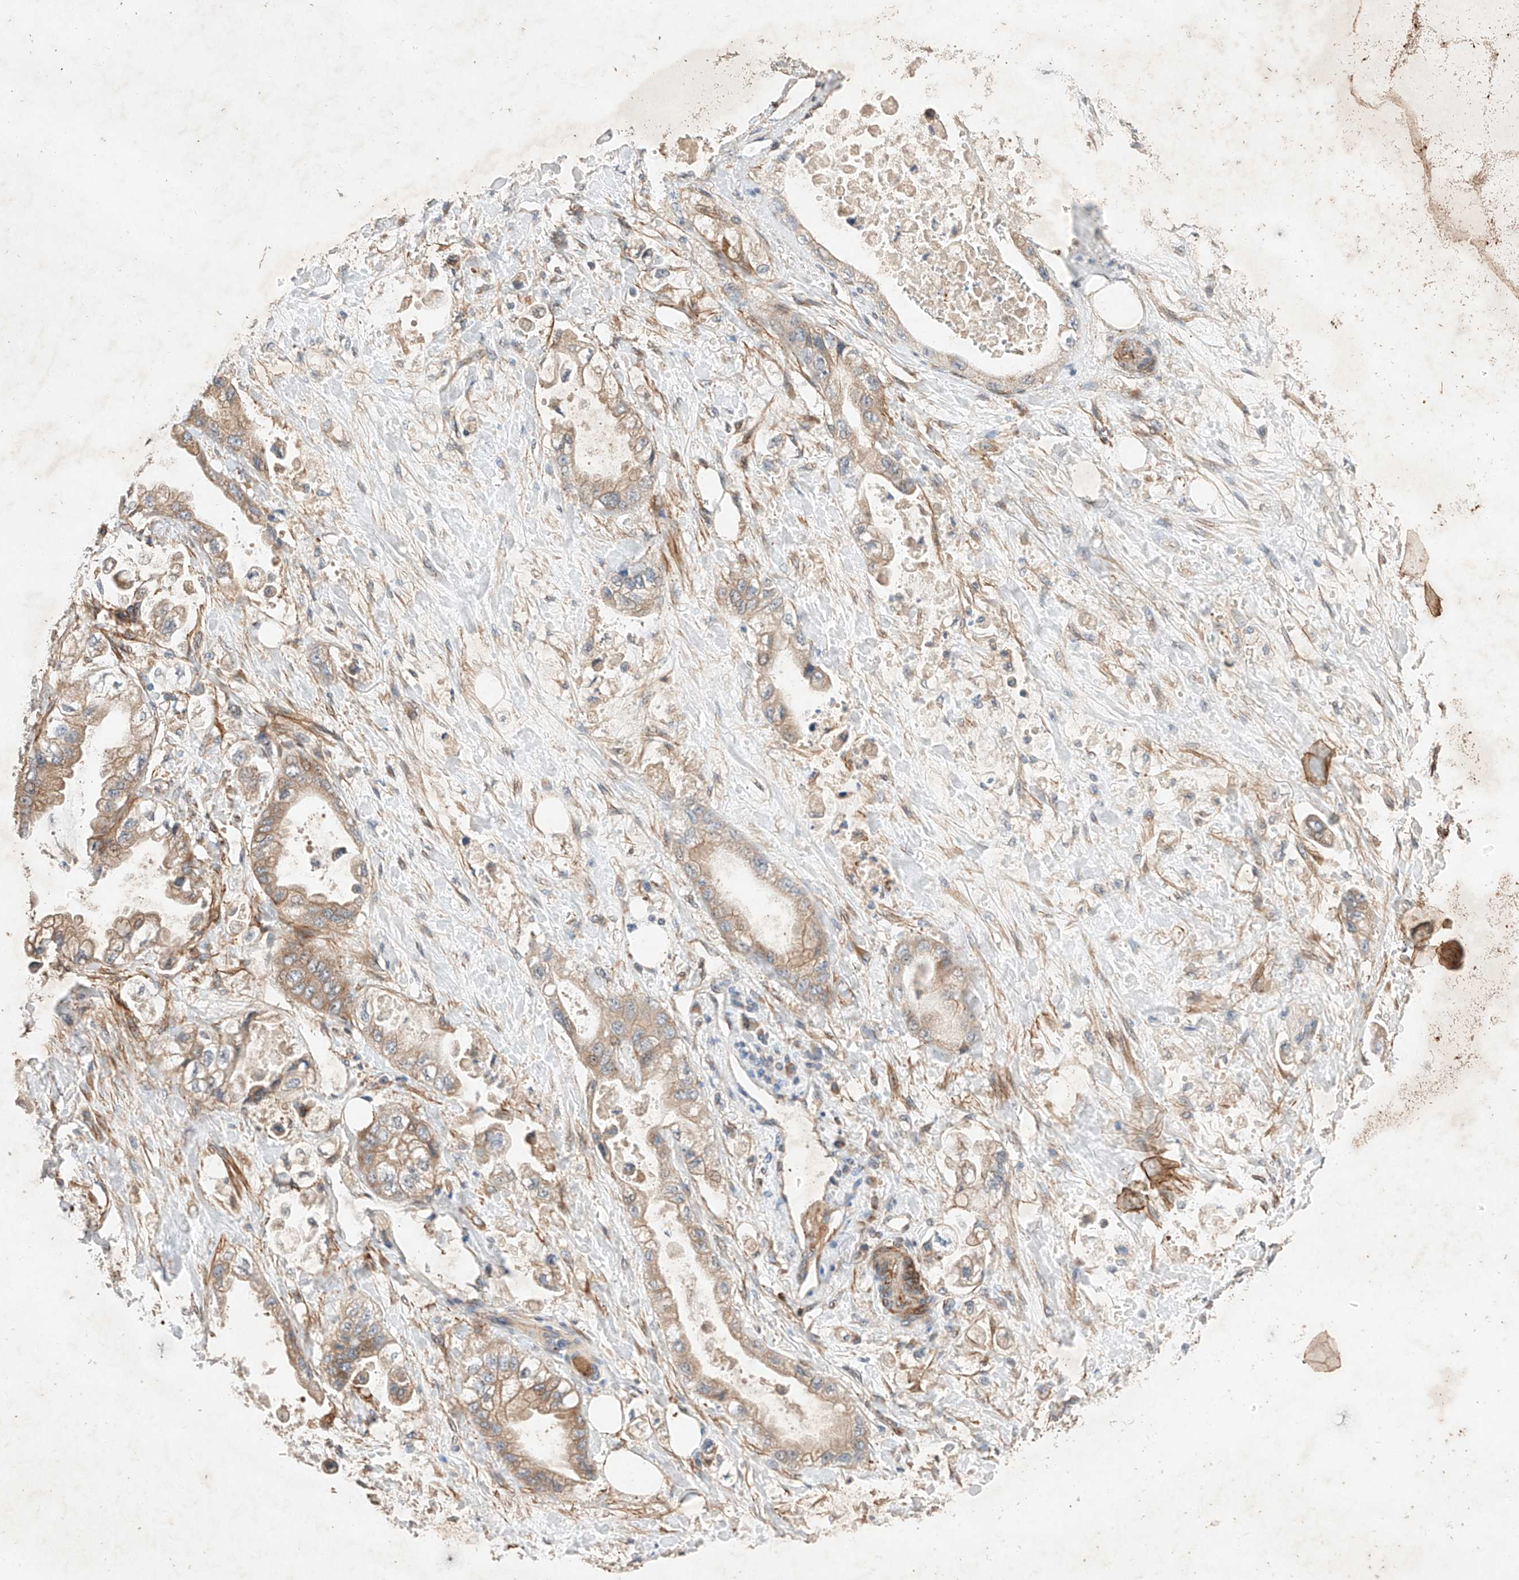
{"staining": {"intensity": "moderate", "quantity": ">75%", "location": "cytoplasmic/membranous"}, "tissue": "stomach cancer", "cell_type": "Tumor cells", "image_type": "cancer", "snomed": [{"axis": "morphology", "description": "Adenocarcinoma, NOS"}, {"axis": "topography", "description": "Stomach"}], "caption": "Immunohistochemistry (IHC) image of neoplastic tissue: human stomach cancer stained using immunohistochemistry (IHC) exhibits medium levels of moderate protein expression localized specifically in the cytoplasmic/membranous of tumor cells, appearing as a cytoplasmic/membranous brown color.", "gene": "RAB23", "patient": {"sex": "male", "age": 62}}